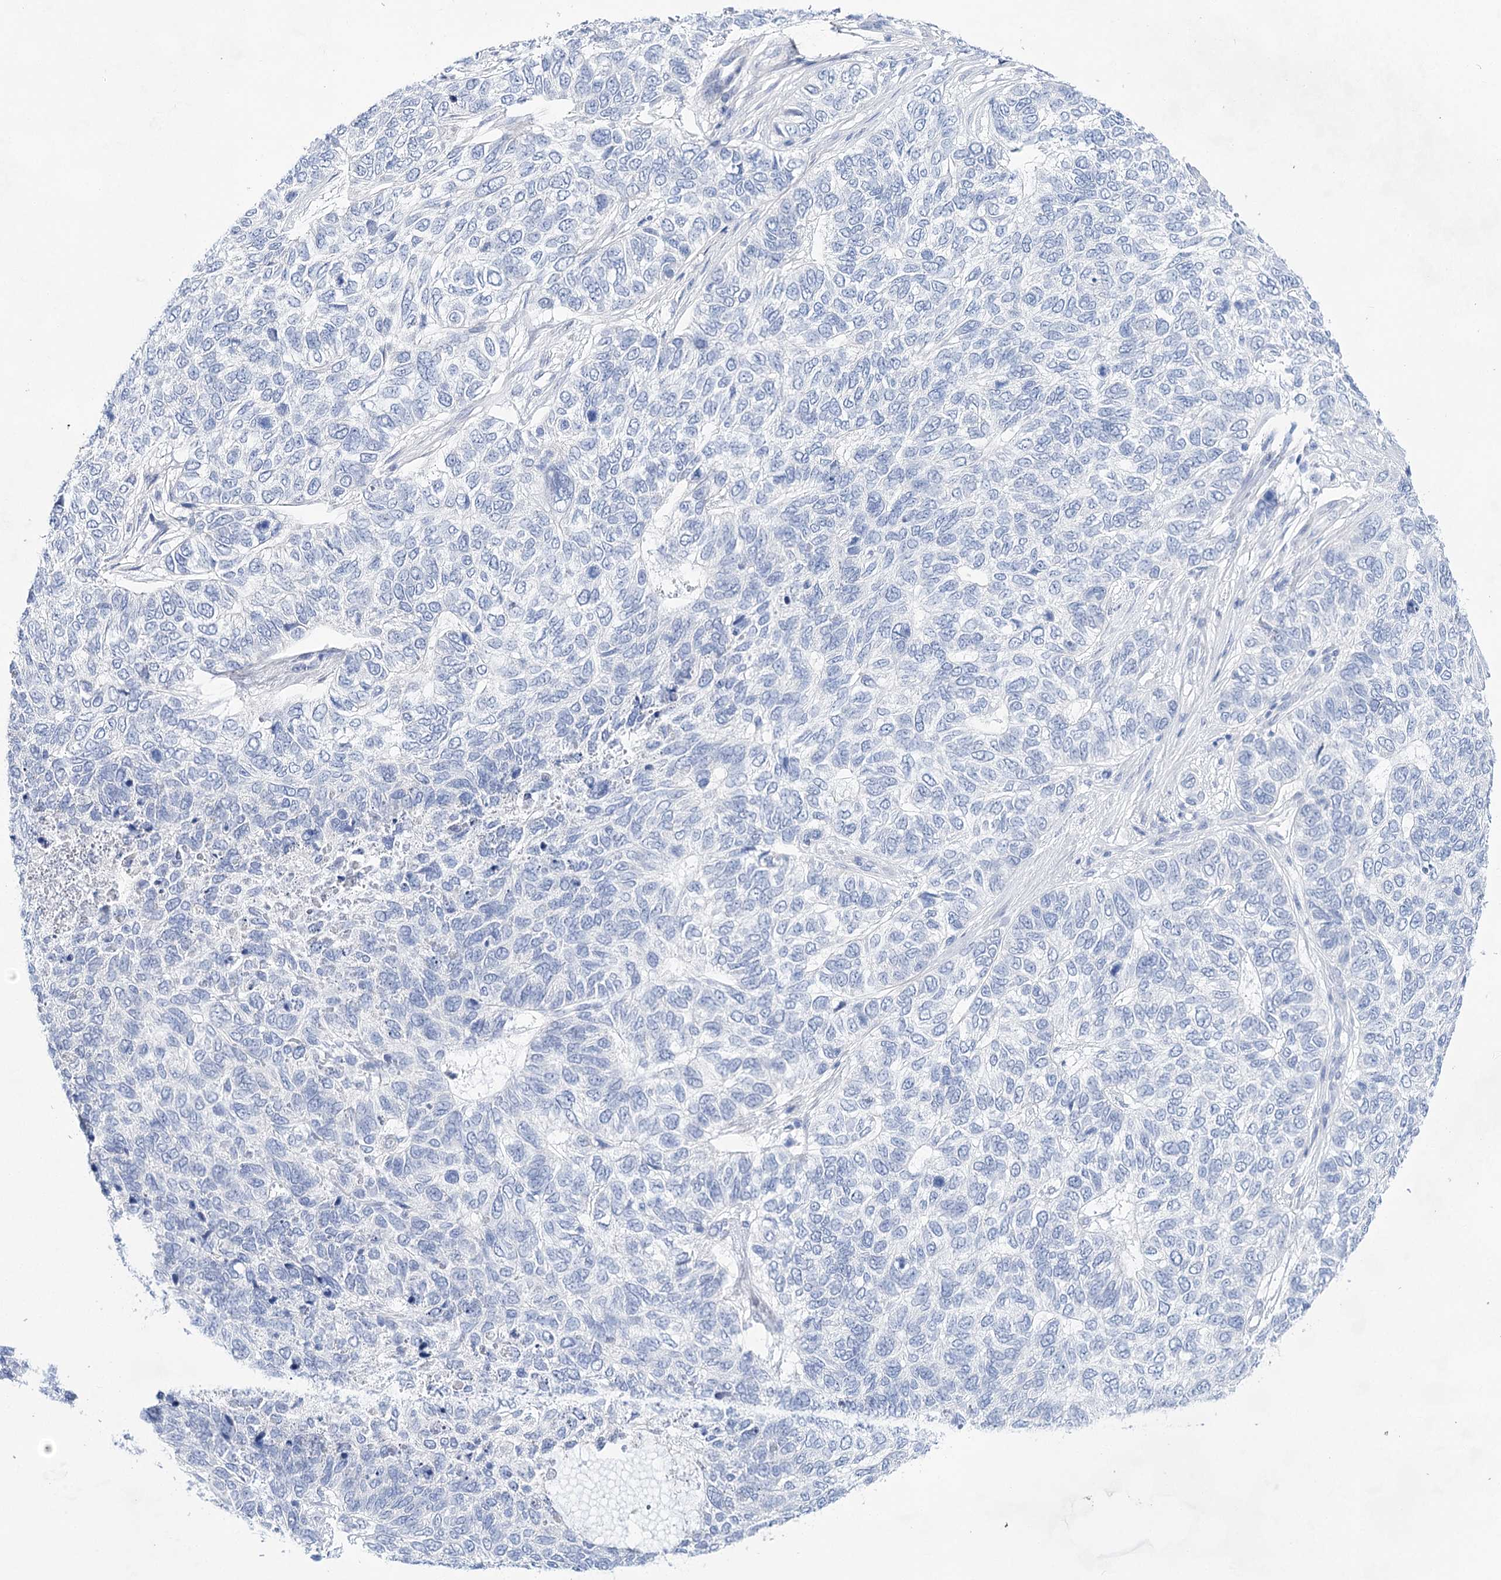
{"staining": {"intensity": "negative", "quantity": "none", "location": "none"}, "tissue": "skin cancer", "cell_type": "Tumor cells", "image_type": "cancer", "snomed": [{"axis": "morphology", "description": "Basal cell carcinoma"}, {"axis": "topography", "description": "Skin"}], "caption": "Immunohistochemical staining of skin cancer displays no significant expression in tumor cells. The staining was performed using DAB to visualize the protein expression in brown, while the nuclei were stained in blue with hematoxylin (Magnification: 20x).", "gene": "LALBA", "patient": {"sex": "female", "age": 65}}